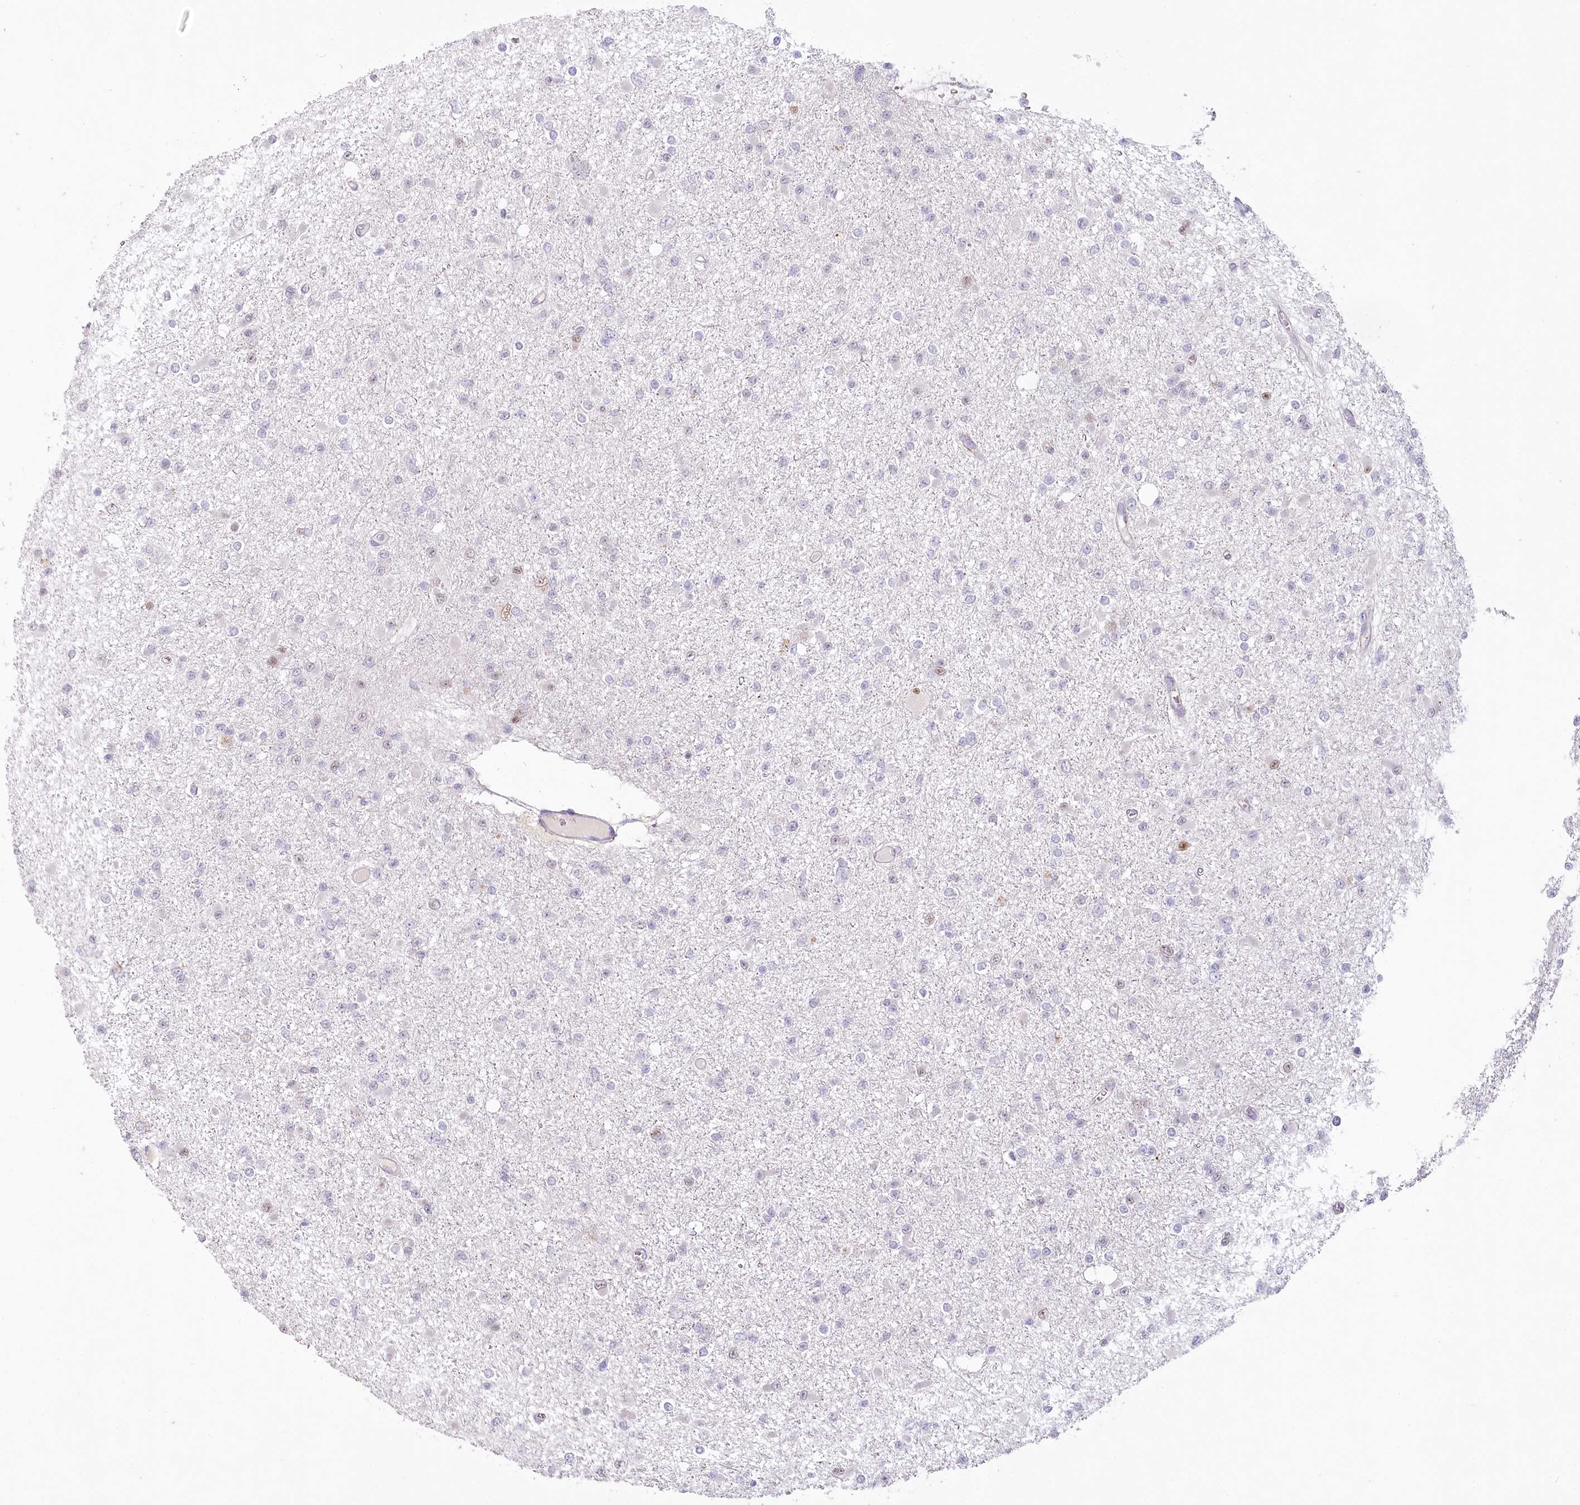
{"staining": {"intensity": "moderate", "quantity": "<25%", "location": "nuclear"}, "tissue": "glioma", "cell_type": "Tumor cells", "image_type": "cancer", "snomed": [{"axis": "morphology", "description": "Glioma, malignant, Low grade"}, {"axis": "topography", "description": "Brain"}], "caption": "Moderate nuclear protein positivity is seen in approximately <25% of tumor cells in glioma. Immunohistochemistry stains the protein of interest in brown and the nuclei are stained blue.", "gene": "USP11", "patient": {"sex": "female", "age": 22}}